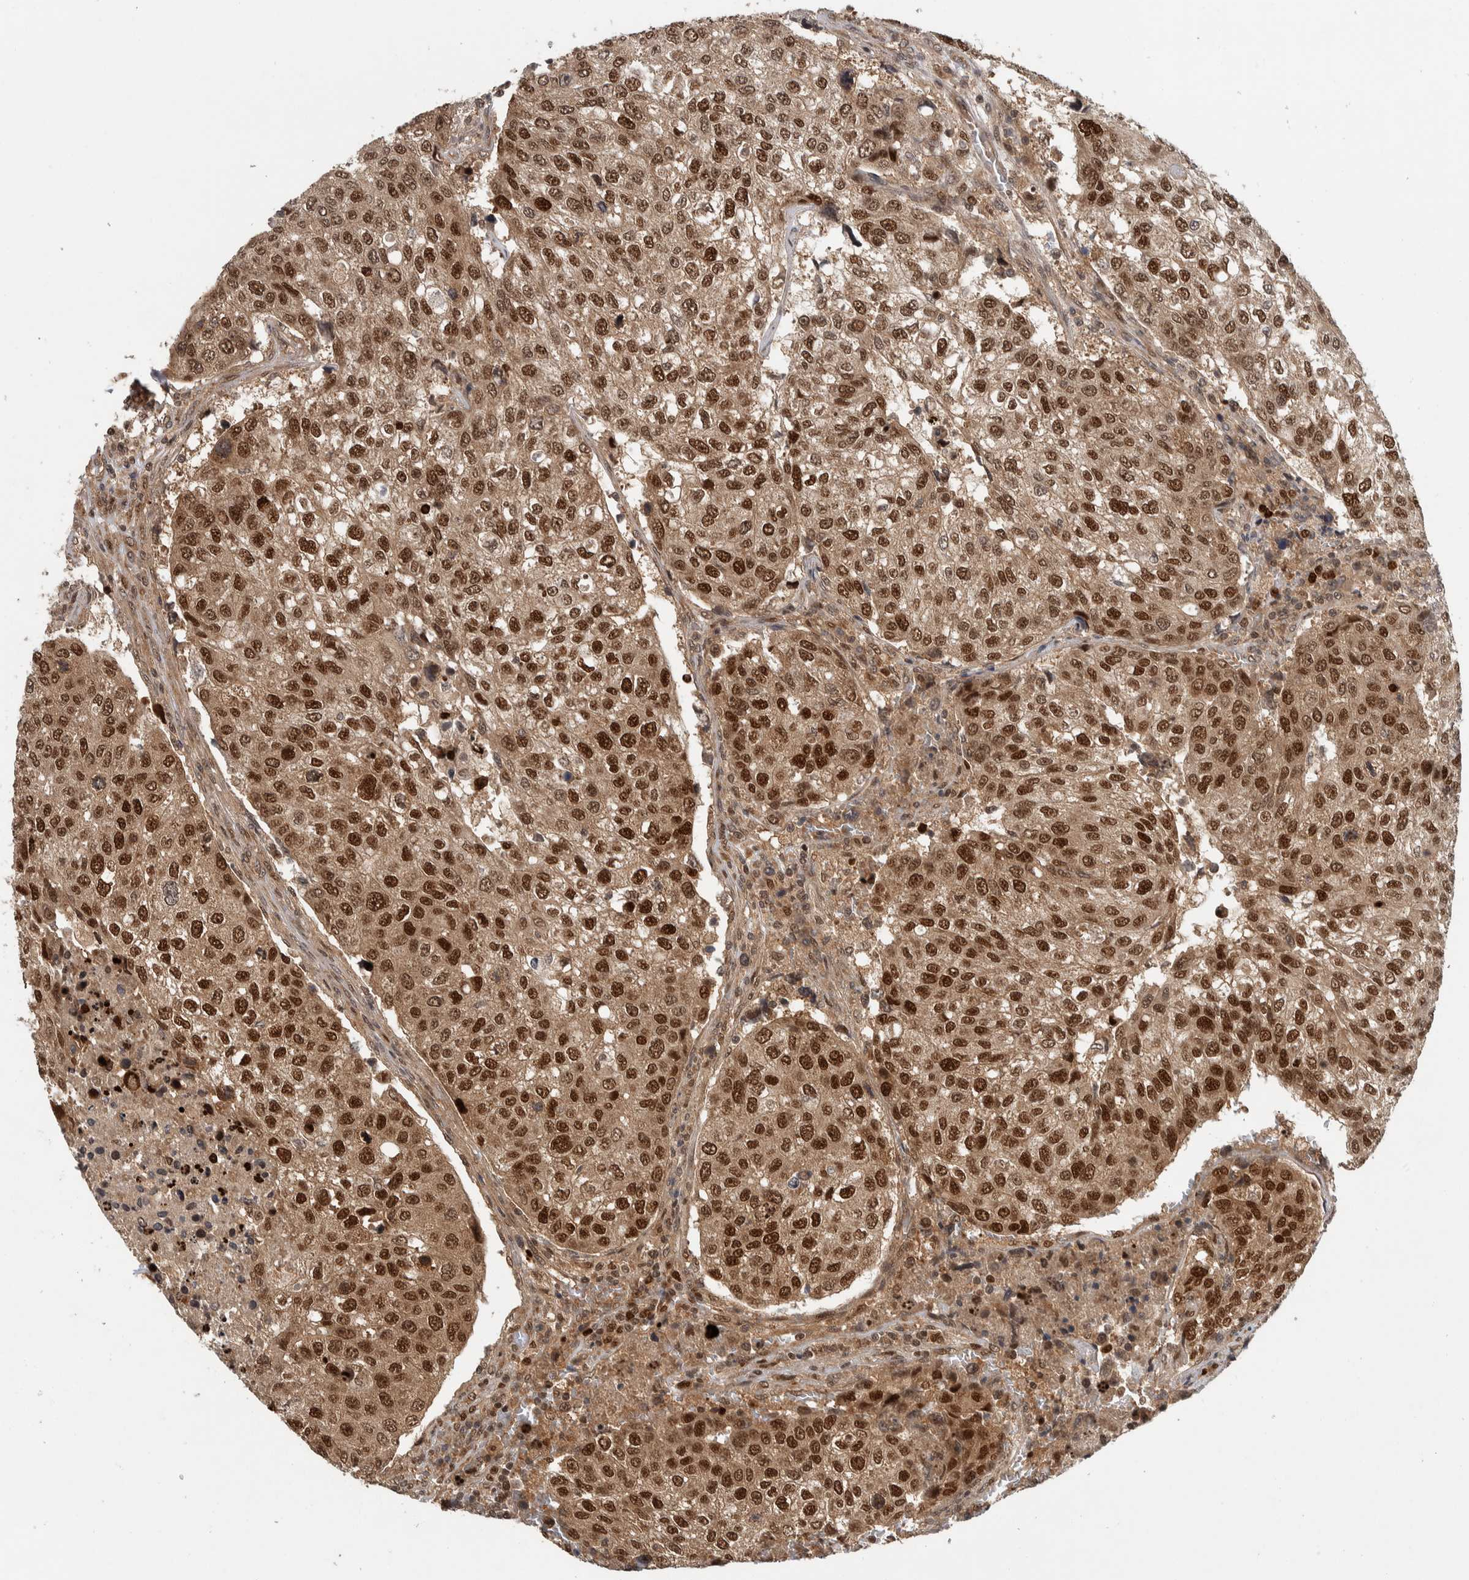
{"staining": {"intensity": "strong", "quantity": ">75%", "location": "cytoplasmic/membranous,nuclear"}, "tissue": "urothelial cancer", "cell_type": "Tumor cells", "image_type": "cancer", "snomed": [{"axis": "morphology", "description": "Urothelial carcinoma, High grade"}, {"axis": "topography", "description": "Lymph node"}, {"axis": "topography", "description": "Urinary bladder"}], "caption": "DAB immunohistochemical staining of human urothelial cancer shows strong cytoplasmic/membranous and nuclear protein staining in about >75% of tumor cells.", "gene": "RPS6KA4", "patient": {"sex": "male", "age": 51}}